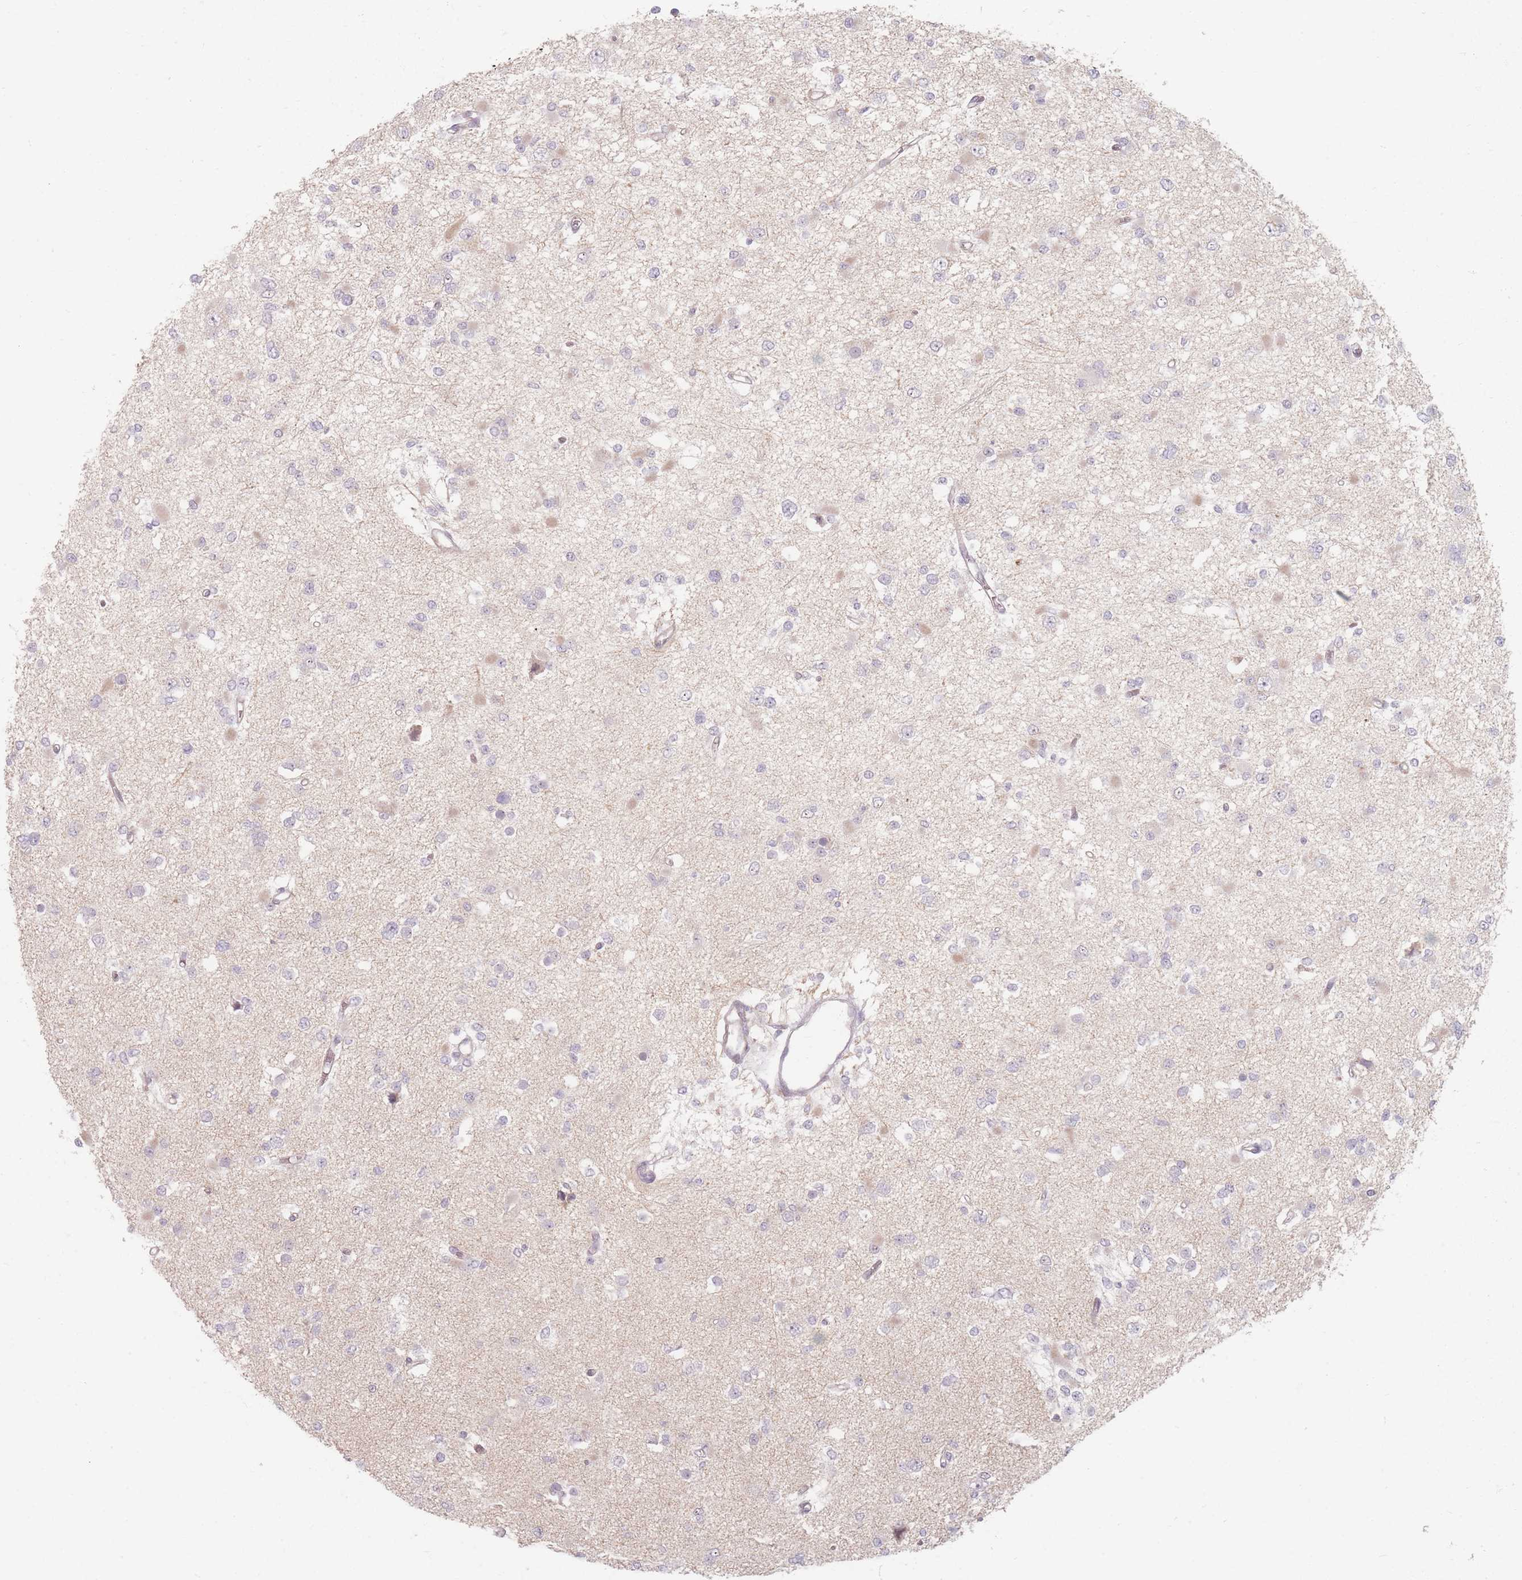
{"staining": {"intensity": "negative", "quantity": "none", "location": "none"}, "tissue": "glioma", "cell_type": "Tumor cells", "image_type": "cancer", "snomed": [{"axis": "morphology", "description": "Glioma, malignant, Low grade"}, {"axis": "topography", "description": "Brain"}], "caption": "Tumor cells are negative for protein expression in human malignant low-grade glioma. Brightfield microscopy of immunohistochemistry stained with DAB (brown) and hematoxylin (blue), captured at high magnification.", "gene": "GABRA6", "patient": {"sex": "female", "age": 22}}